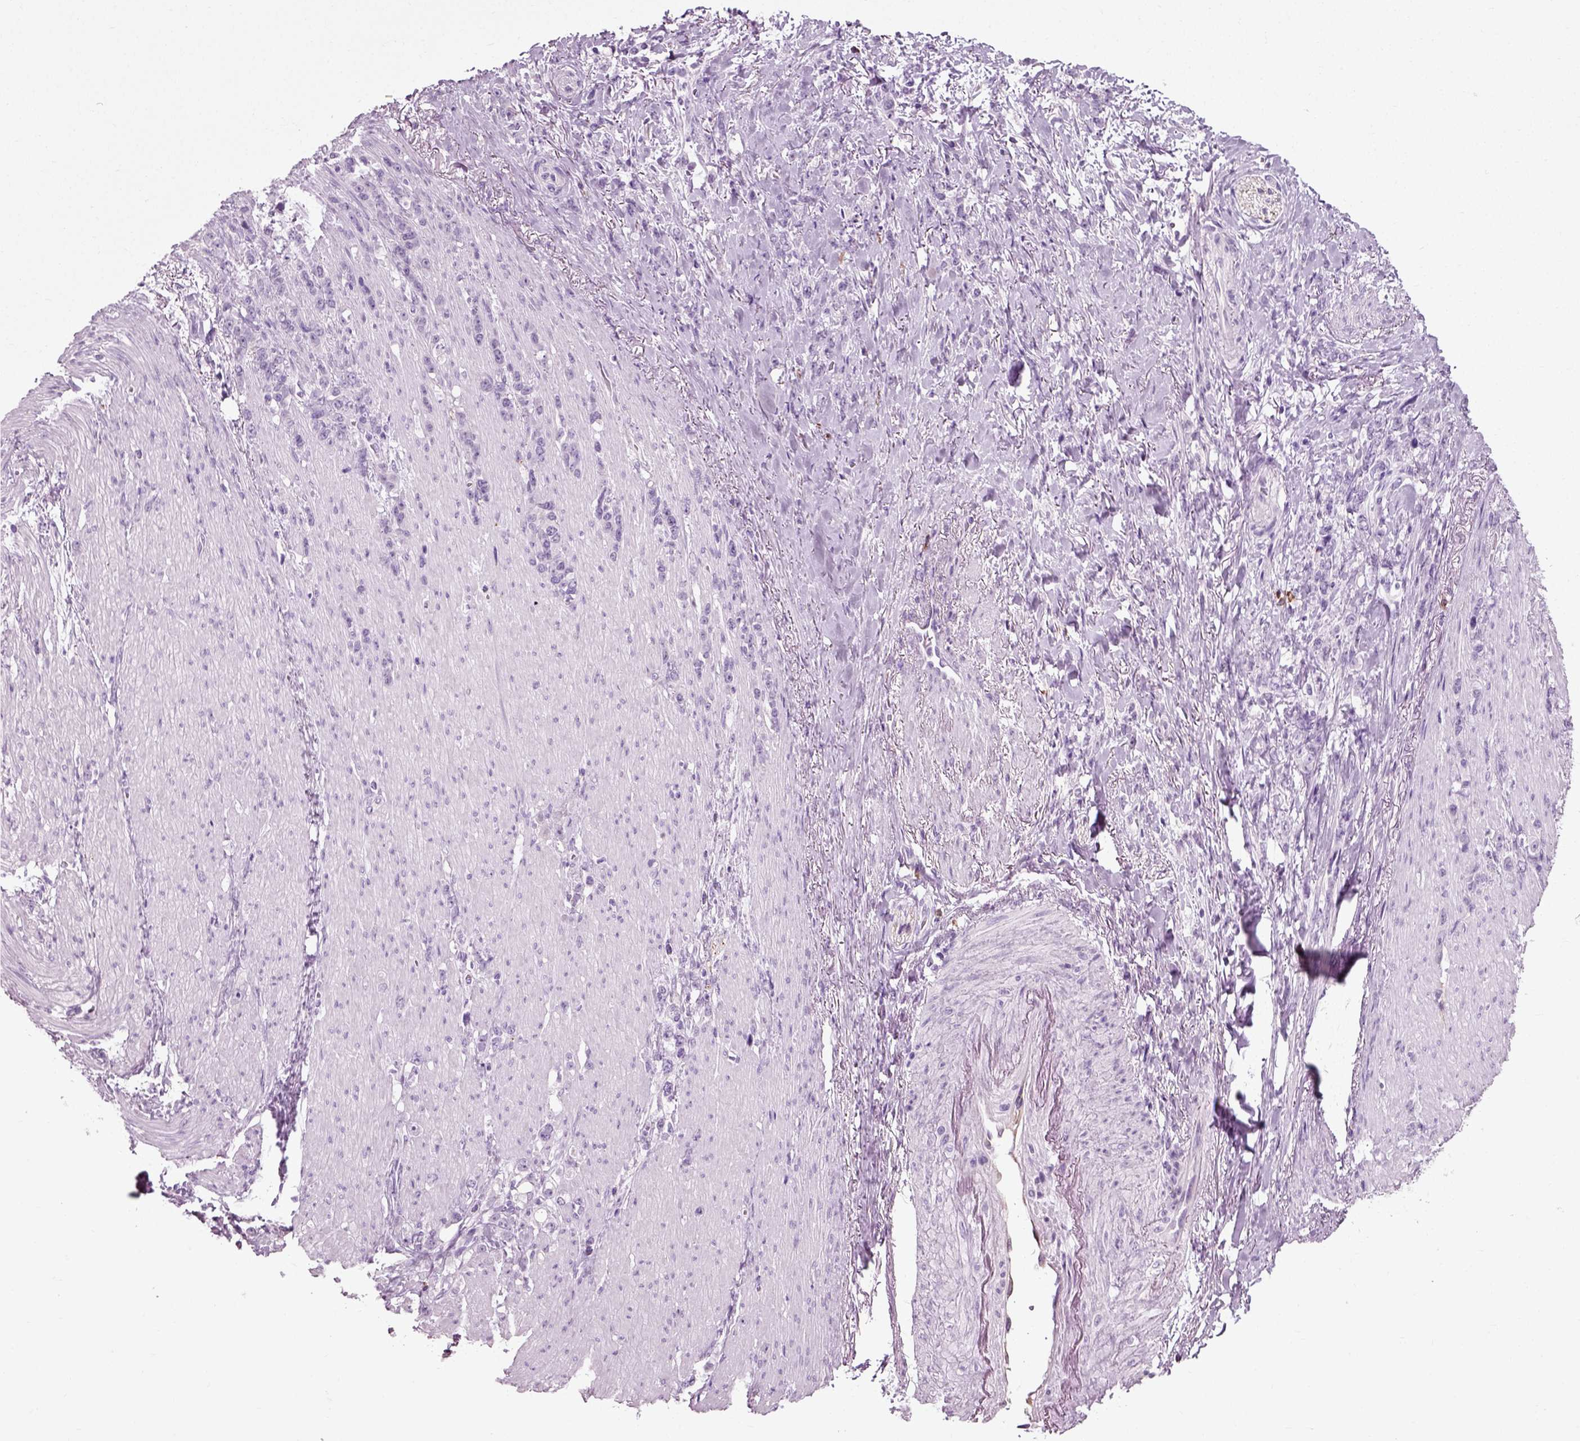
{"staining": {"intensity": "negative", "quantity": "none", "location": "none"}, "tissue": "stomach cancer", "cell_type": "Tumor cells", "image_type": "cancer", "snomed": [{"axis": "morphology", "description": "Adenocarcinoma, NOS"}, {"axis": "topography", "description": "Stomach, lower"}], "caption": "Immunohistochemistry (IHC) of human stomach cancer (adenocarcinoma) shows no positivity in tumor cells. (DAB immunohistochemistry (IHC) visualized using brightfield microscopy, high magnification).", "gene": "SLC26A8", "patient": {"sex": "male", "age": 88}}